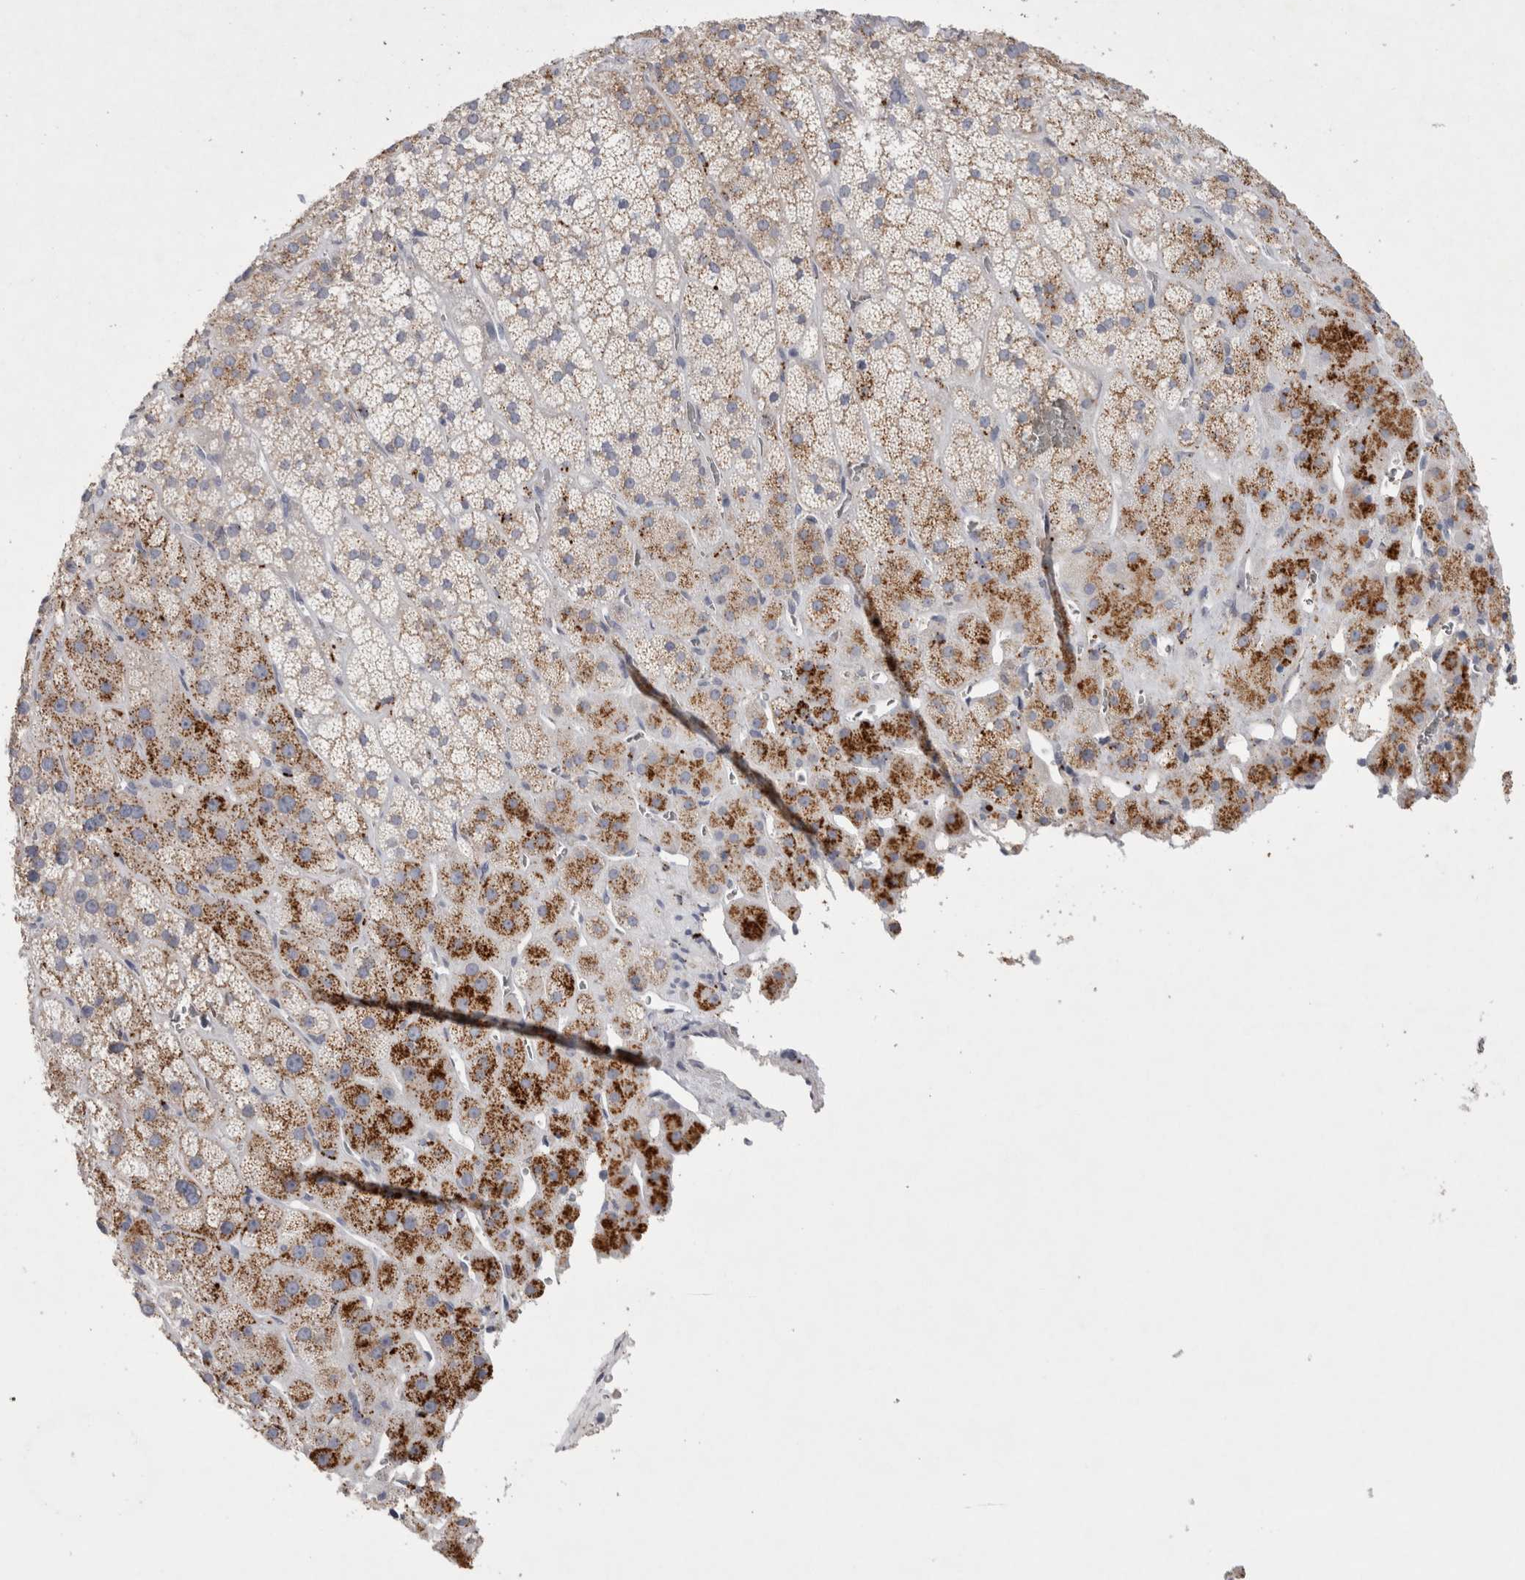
{"staining": {"intensity": "moderate", "quantity": "<25%", "location": "cytoplasmic/membranous"}, "tissue": "adrenal gland", "cell_type": "Glandular cells", "image_type": "normal", "snomed": [{"axis": "morphology", "description": "Normal tissue, NOS"}, {"axis": "topography", "description": "Adrenal gland"}], "caption": "Brown immunohistochemical staining in unremarkable adrenal gland displays moderate cytoplasmic/membranous staining in about <25% of glandular cells.", "gene": "GAA", "patient": {"sex": "male", "age": 57}}